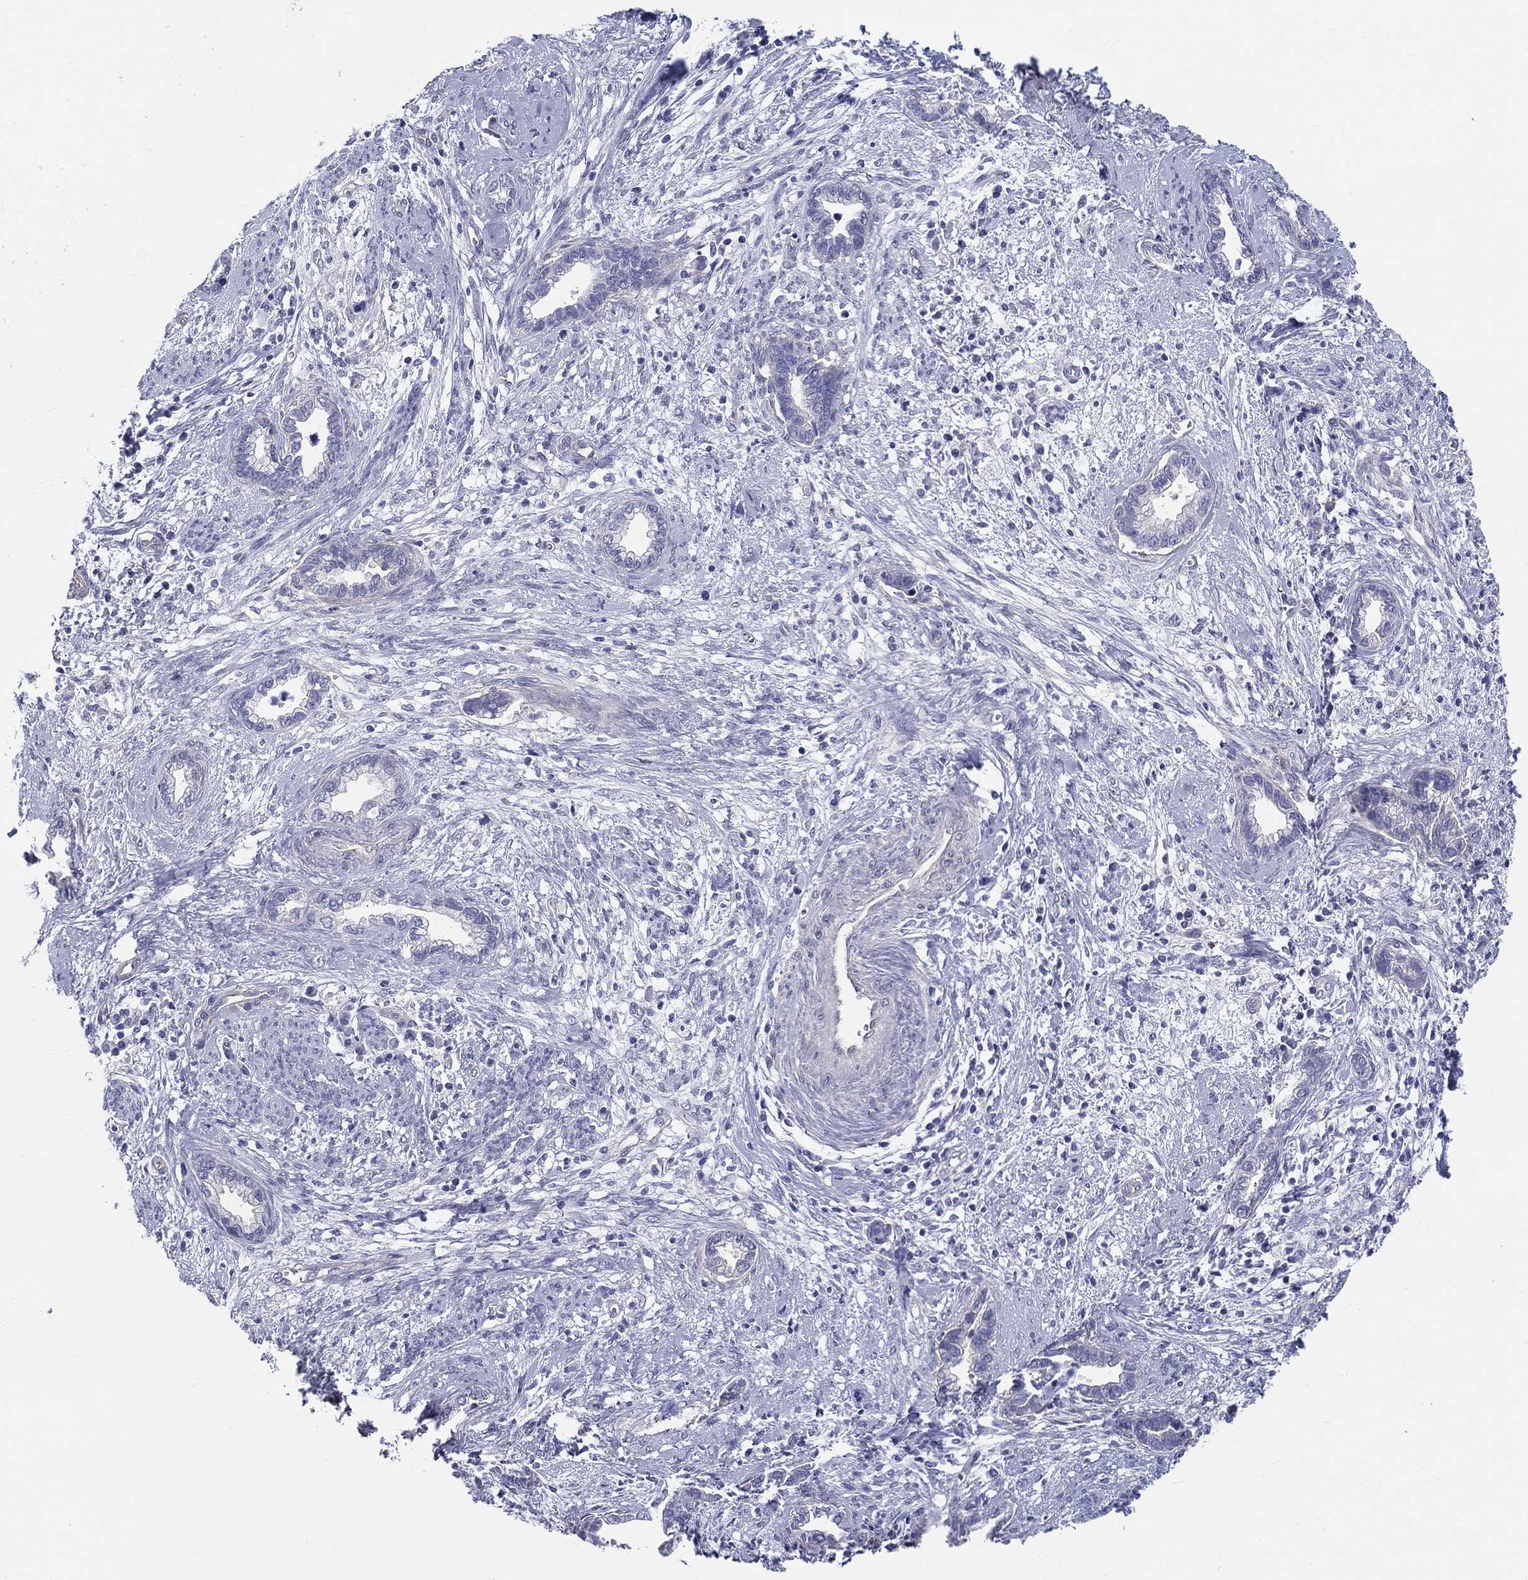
{"staining": {"intensity": "negative", "quantity": "none", "location": "none"}, "tissue": "cervical cancer", "cell_type": "Tumor cells", "image_type": "cancer", "snomed": [{"axis": "morphology", "description": "Adenocarcinoma, NOS"}, {"axis": "topography", "description": "Cervix"}], "caption": "Tumor cells show no significant positivity in cervical cancer (adenocarcinoma).", "gene": "CRYGD", "patient": {"sex": "female", "age": 62}}